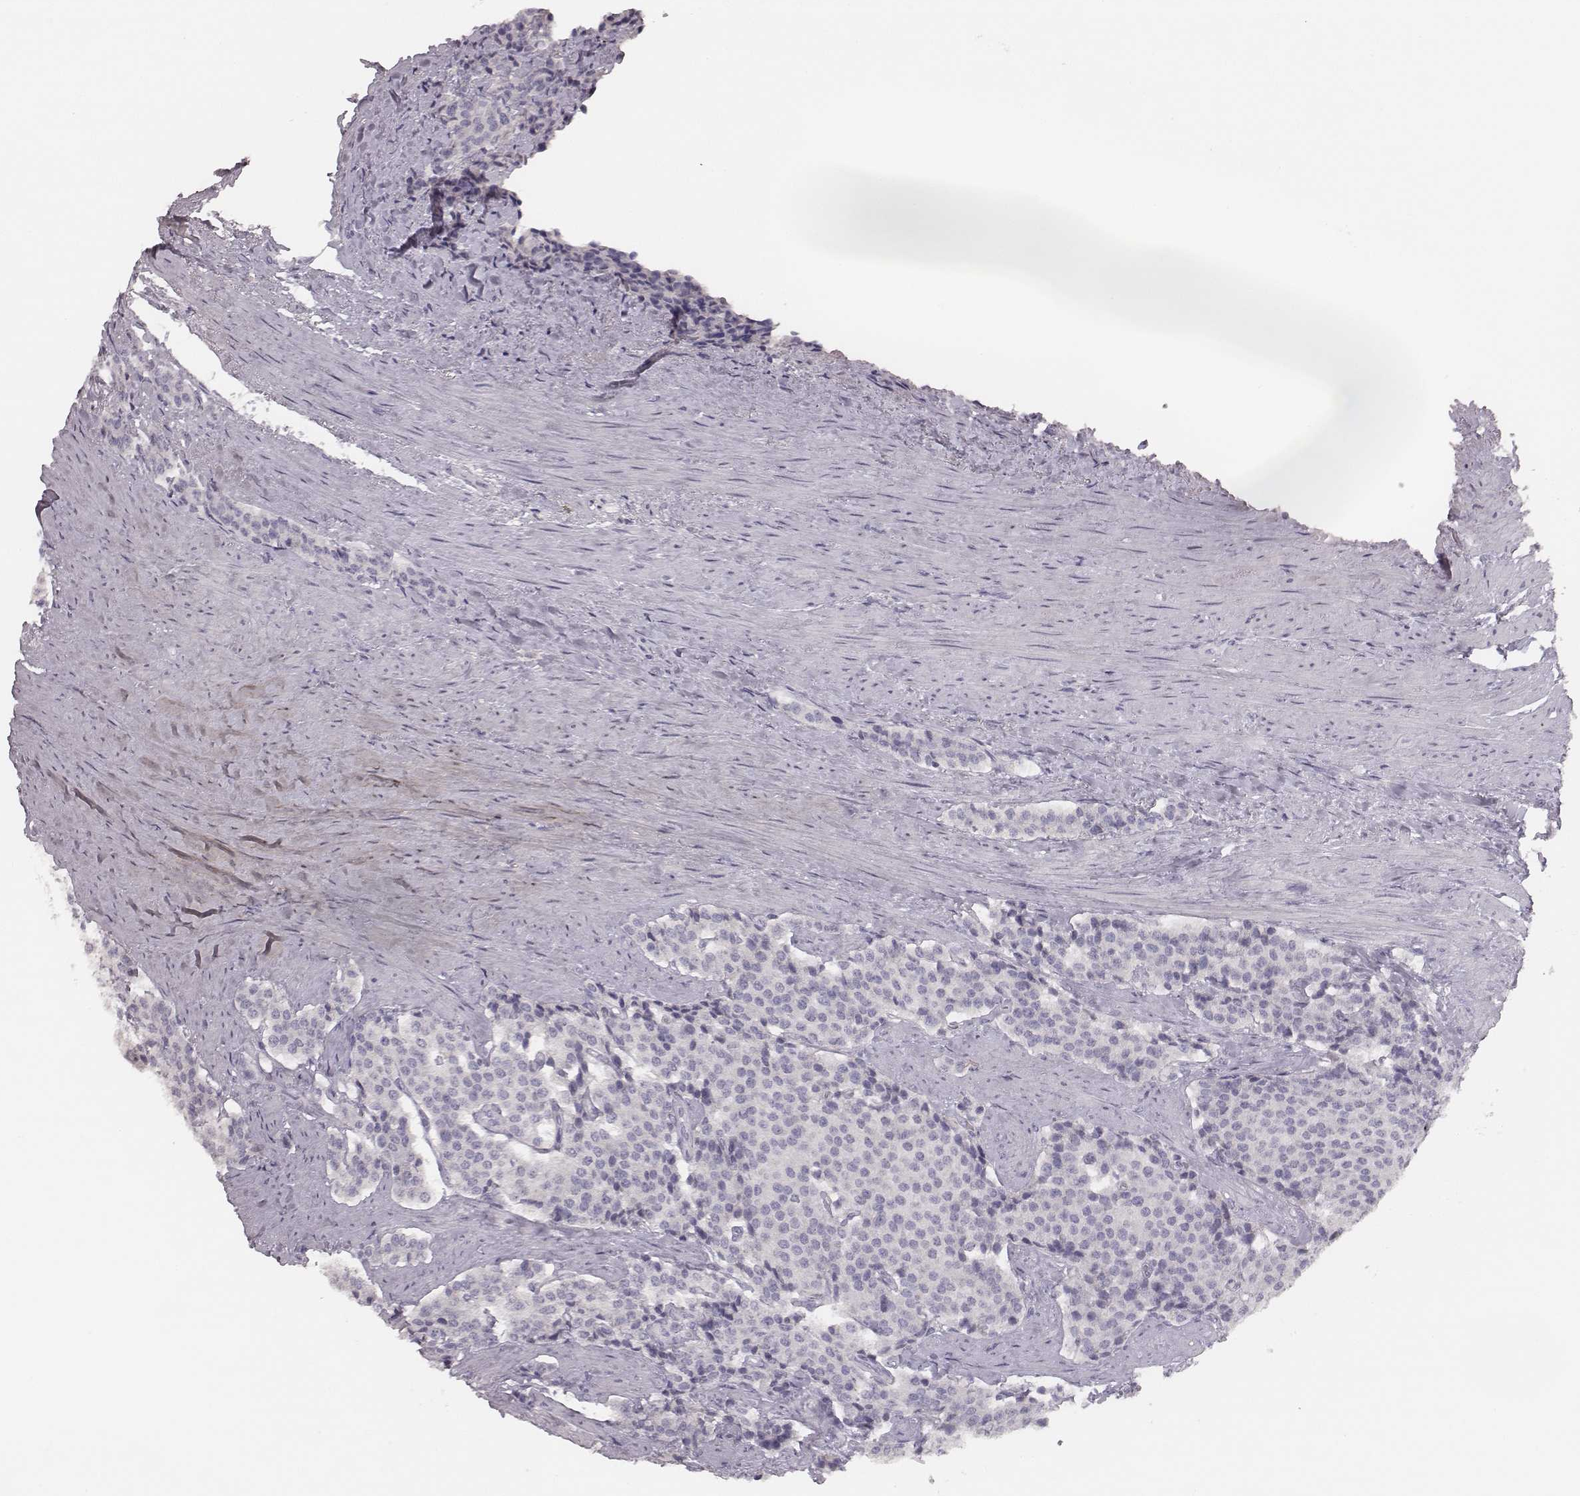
{"staining": {"intensity": "negative", "quantity": "none", "location": "none"}, "tissue": "carcinoid", "cell_type": "Tumor cells", "image_type": "cancer", "snomed": [{"axis": "morphology", "description": "Carcinoid, malignant, NOS"}, {"axis": "topography", "description": "Small intestine"}], "caption": "This photomicrograph is of malignant carcinoid stained with immunohistochemistry (IHC) to label a protein in brown with the nuclei are counter-stained blue. There is no expression in tumor cells.", "gene": "MYH6", "patient": {"sex": "female", "age": 58}}